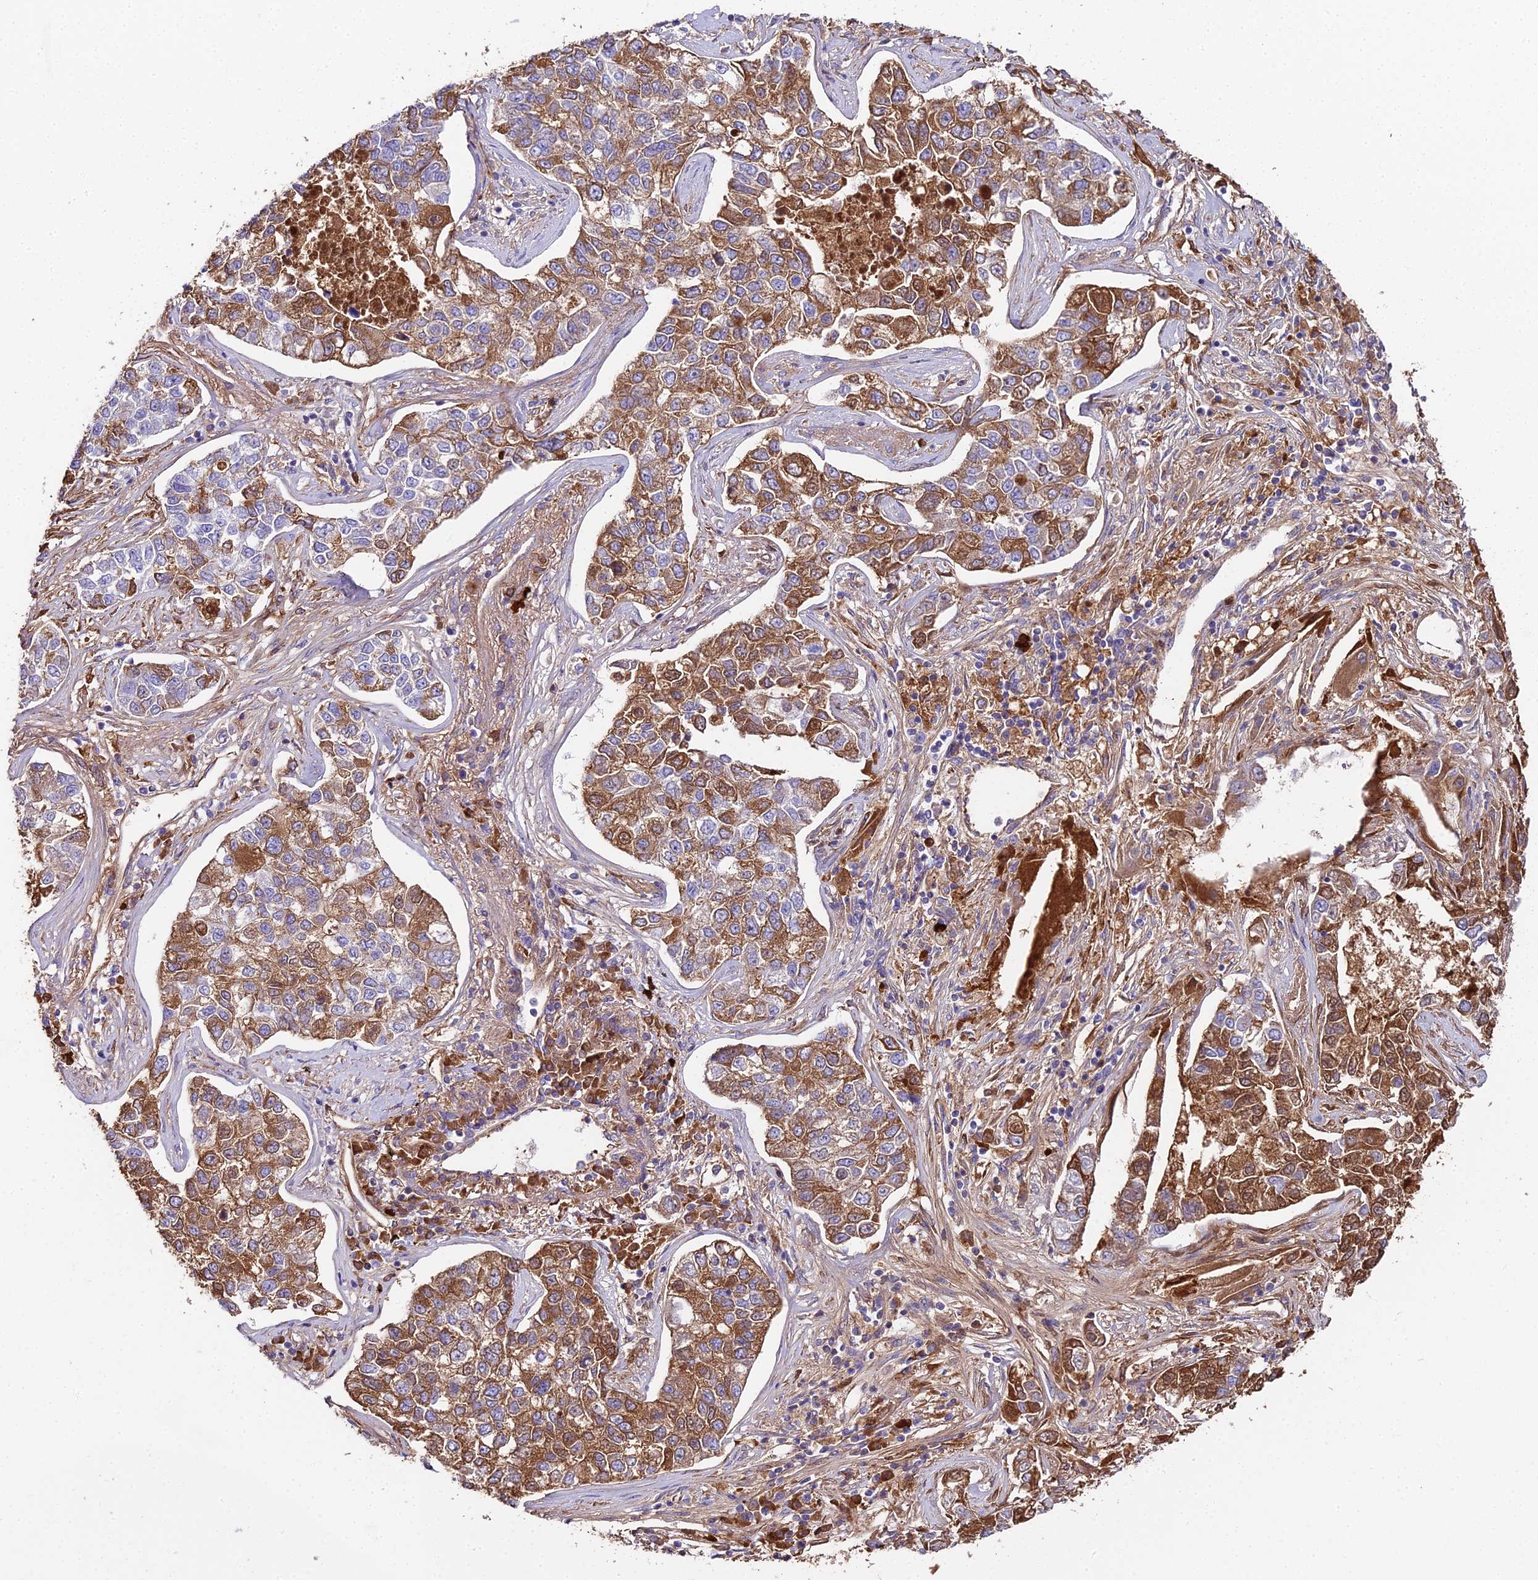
{"staining": {"intensity": "moderate", "quantity": "25%-75%", "location": "cytoplasmic/membranous"}, "tissue": "lung cancer", "cell_type": "Tumor cells", "image_type": "cancer", "snomed": [{"axis": "morphology", "description": "Adenocarcinoma, NOS"}, {"axis": "topography", "description": "Lung"}], "caption": "A medium amount of moderate cytoplasmic/membranous positivity is seen in about 25%-75% of tumor cells in lung adenocarcinoma tissue. Nuclei are stained in blue.", "gene": "BEX4", "patient": {"sex": "male", "age": 49}}